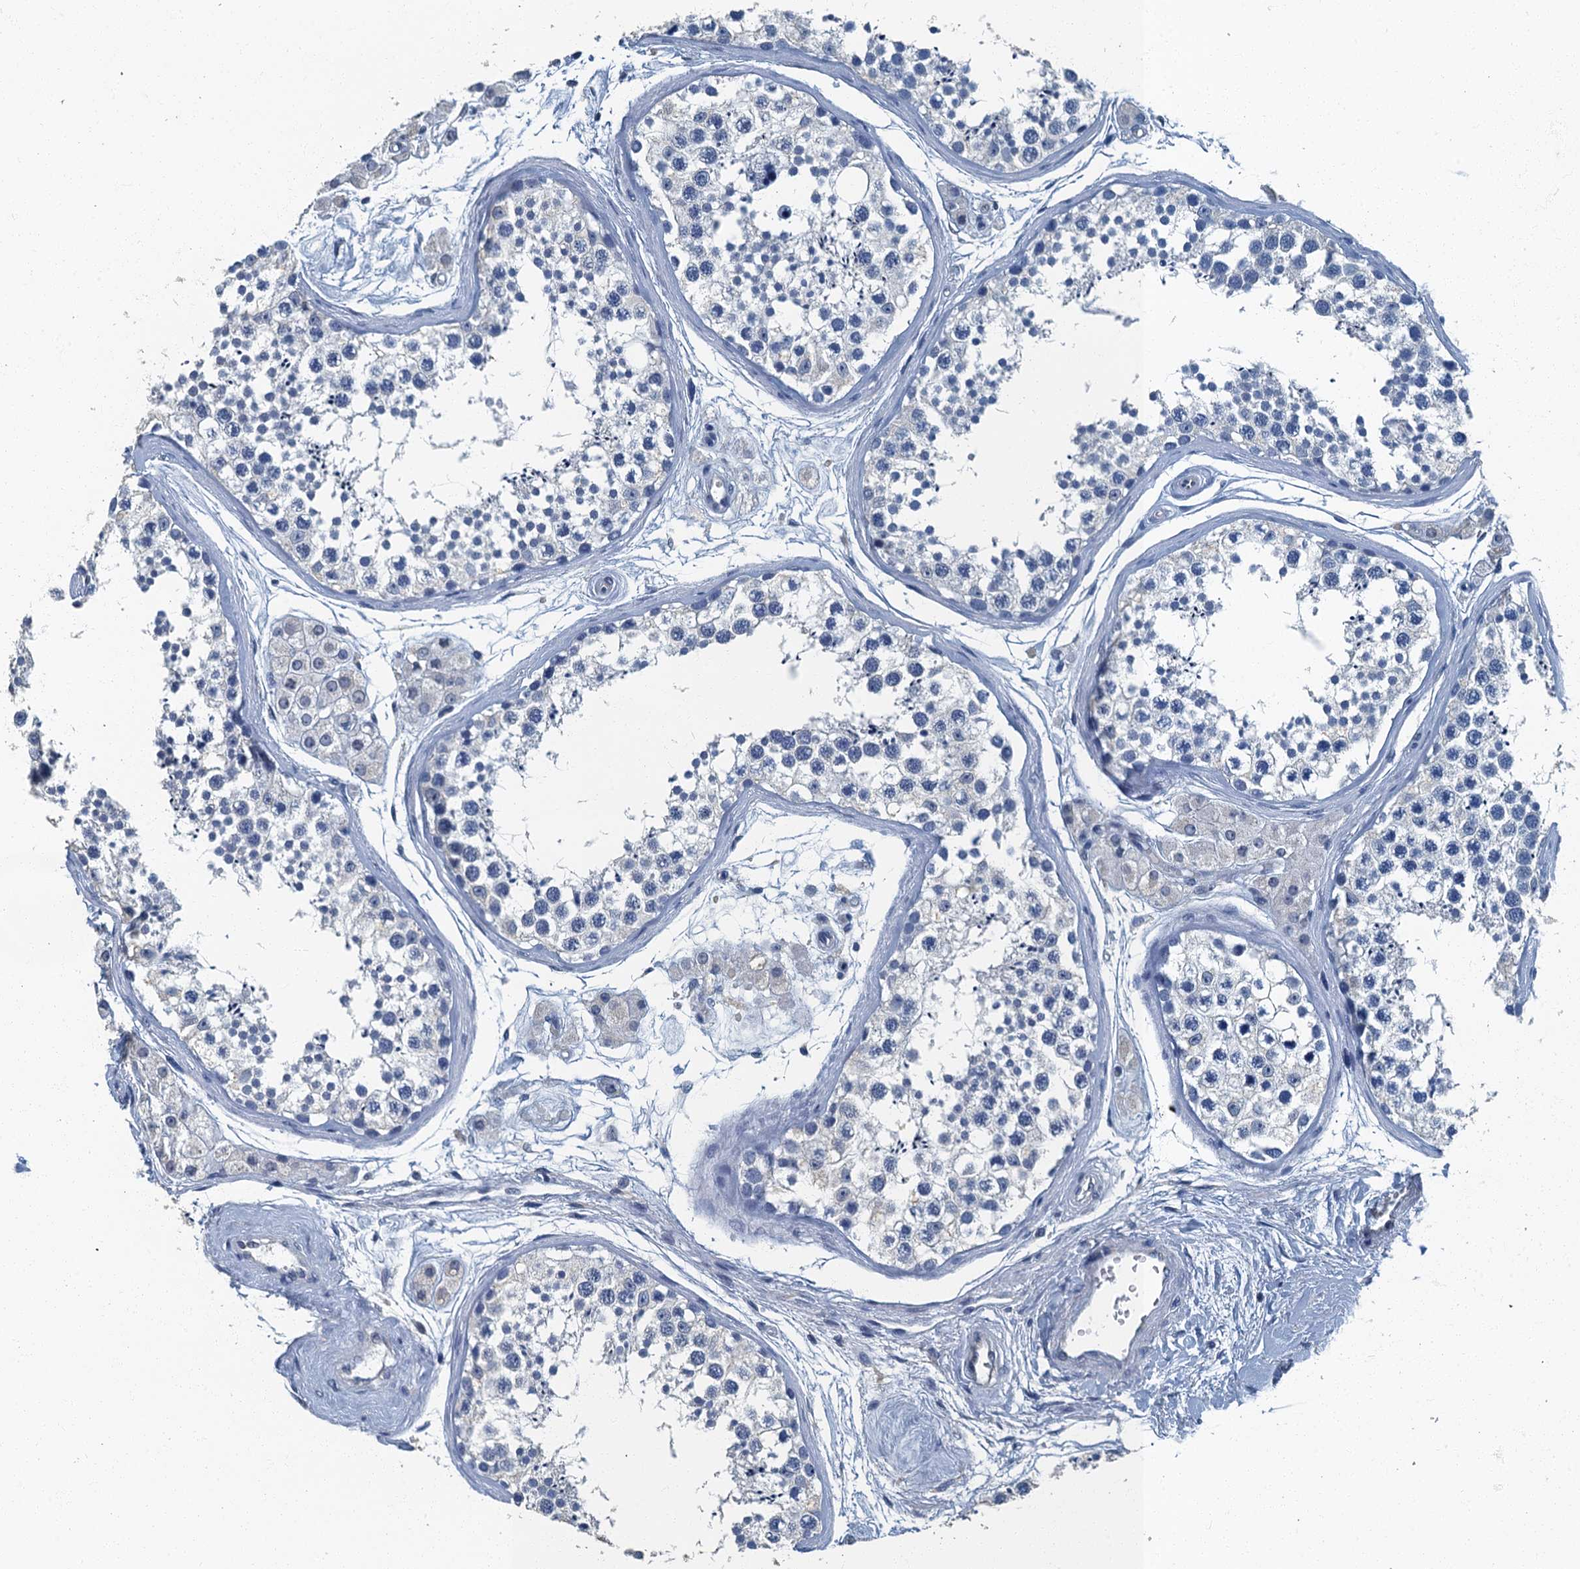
{"staining": {"intensity": "negative", "quantity": "none", "location": "none"}, "tissue": "testis", "cell_type": "Cells in seminiferous ducts", "image_type": "normal", "snomed": [{"axis": "morphology", "description": "Normal tissue, NOS"}, {"axis": "topography", "description": "Testis"}], "caption": "Unremarkable testis was stained to show a protein in brown. There is no significant expression in cells in seminiferous ducts.", "gene": "GADL1", "patient": {"sex": "male", "age": 56}}